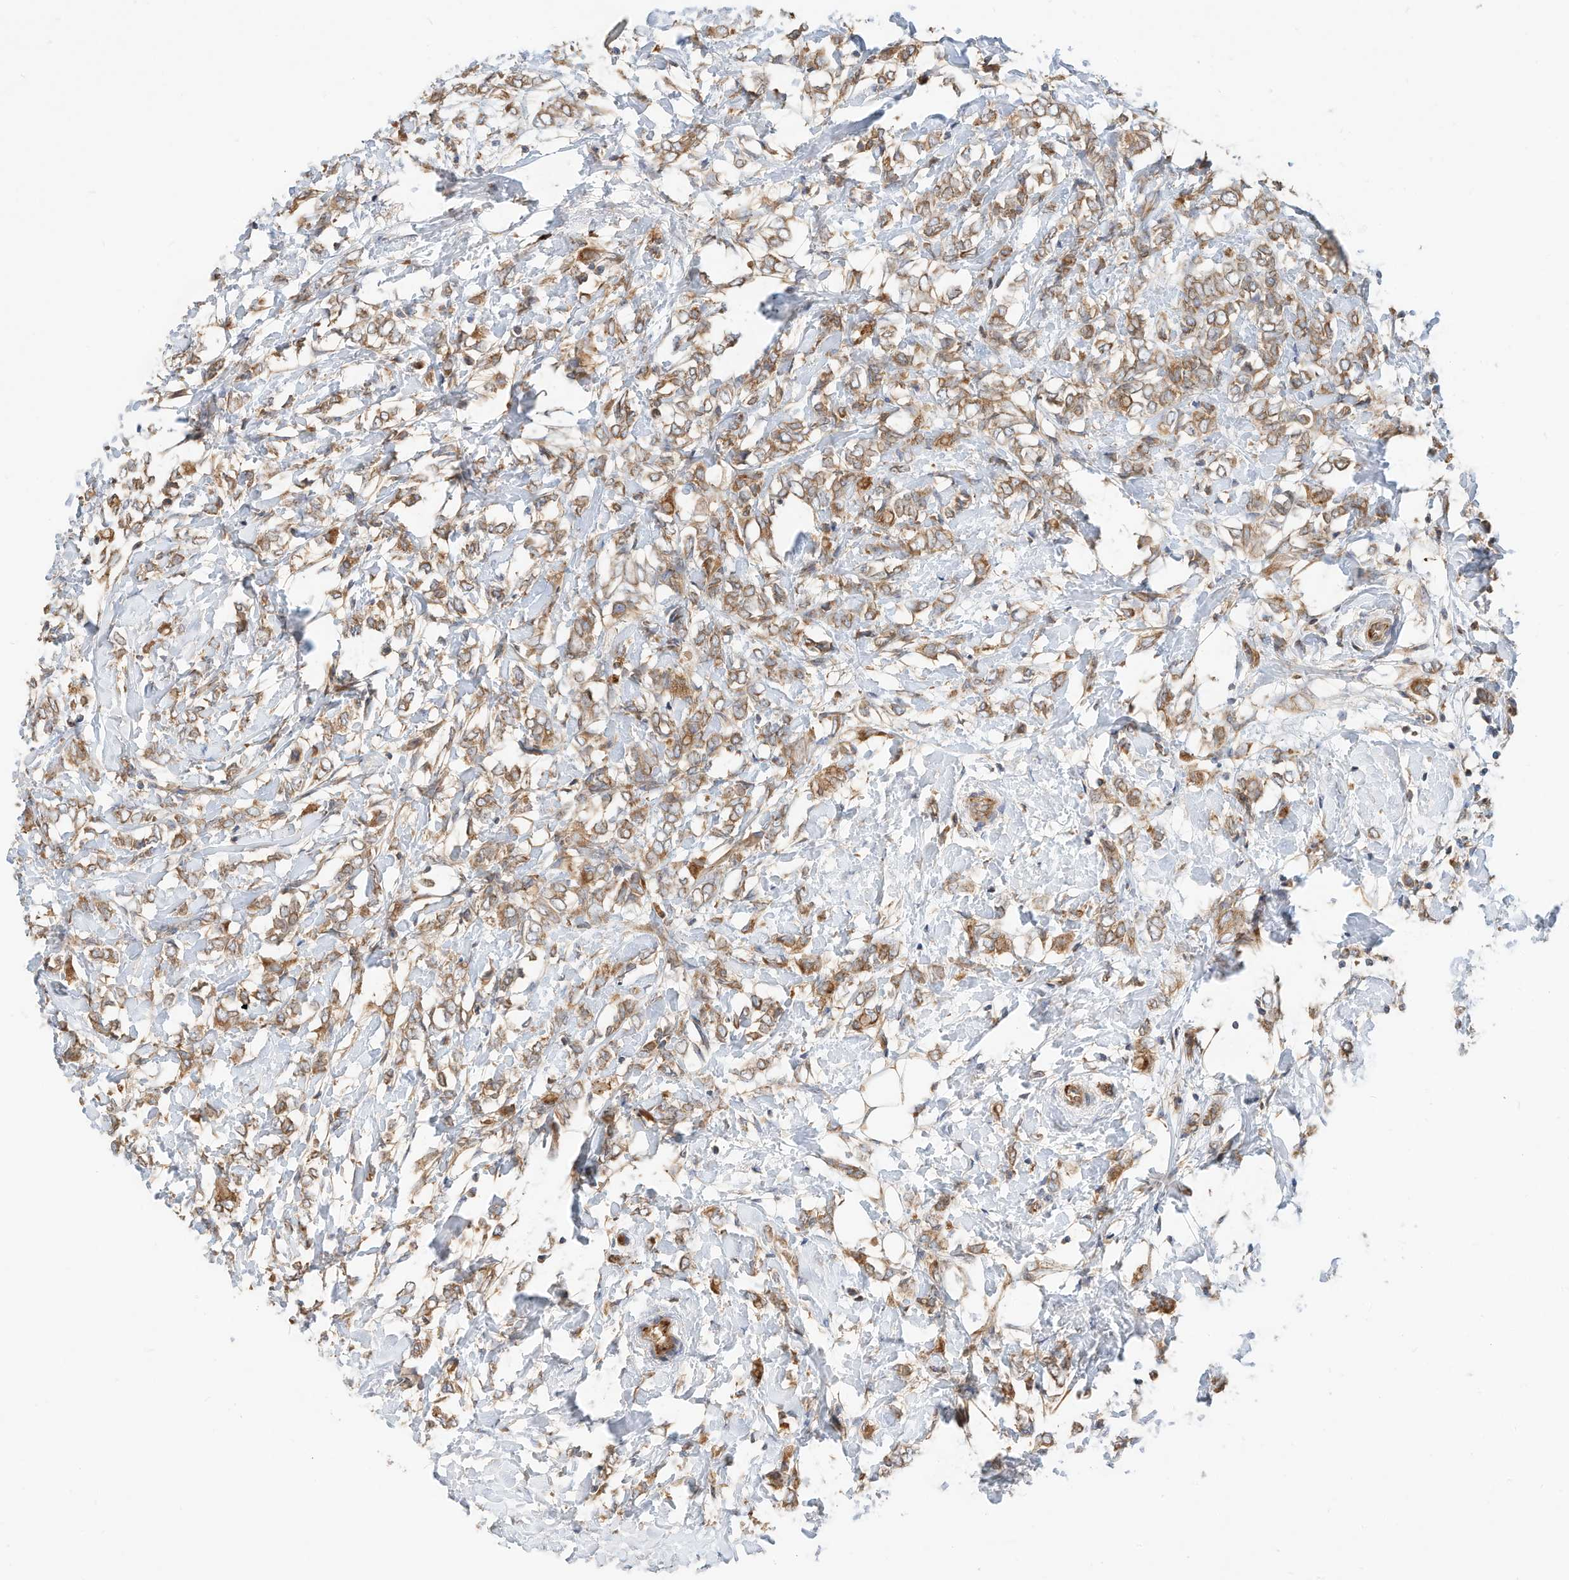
{"staining": {"intensity": "moderate", "quantity": ">75%", "location": "cytoplasmic/membranous"}, "tissue": "breast cancer", "cell_type": "Tumor cells", "image_type": "cancer", "snomed": [{"axis": "morphology", "description": "Normal tissue, NOS"}, {"axis": "morphology", "description": "Lobular carcinoma"}, {"axis": "topography", "description": "Breast"}], "caption": "A brown stain labels moderate cytoplasmic/membranous positivity of a protein in lobular carcinoma (breast) tumor cells.", "gene": "CPAMD8", "patient": {"sex": "female", "age": 47}}